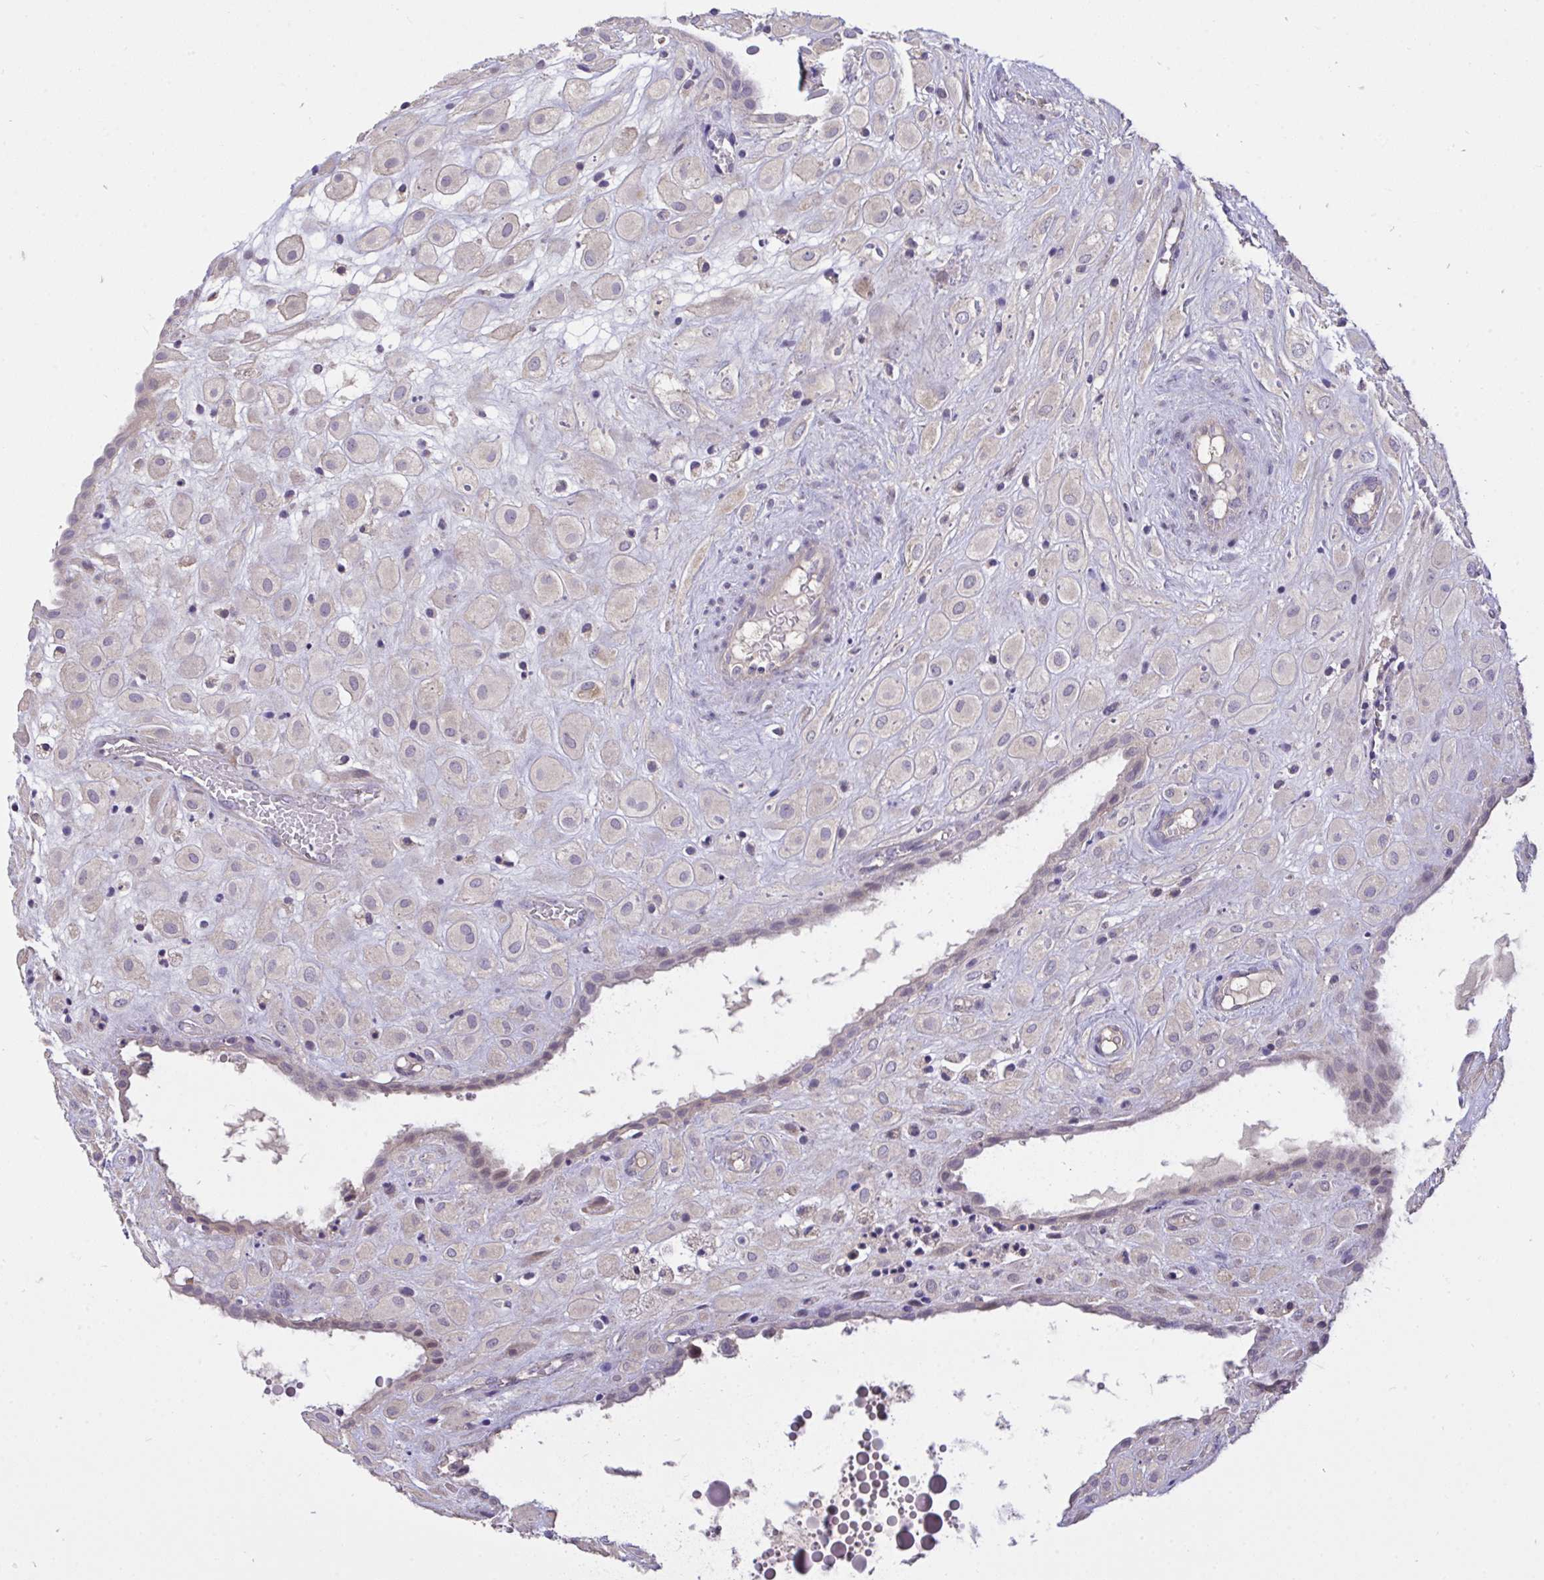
{"staining": {"intensity": "negative", "quantity": "none", "location": "none"}, "tissue": "placenta", "cell_type": "Decidual cells", "image_type": "normal", "snomed": [{"axis": "morphology", "description": "Normal tissue, NOS"}, {"axis": "topography", "description": "Placenta"}], "caption": "Immunohistochemistry histopathology image of benign placenta: placenta stained with DAB shows no significant protein expression in decidual cells.", "gene": "C19orf54", "patient": {"sex": "female", "age": 24}}